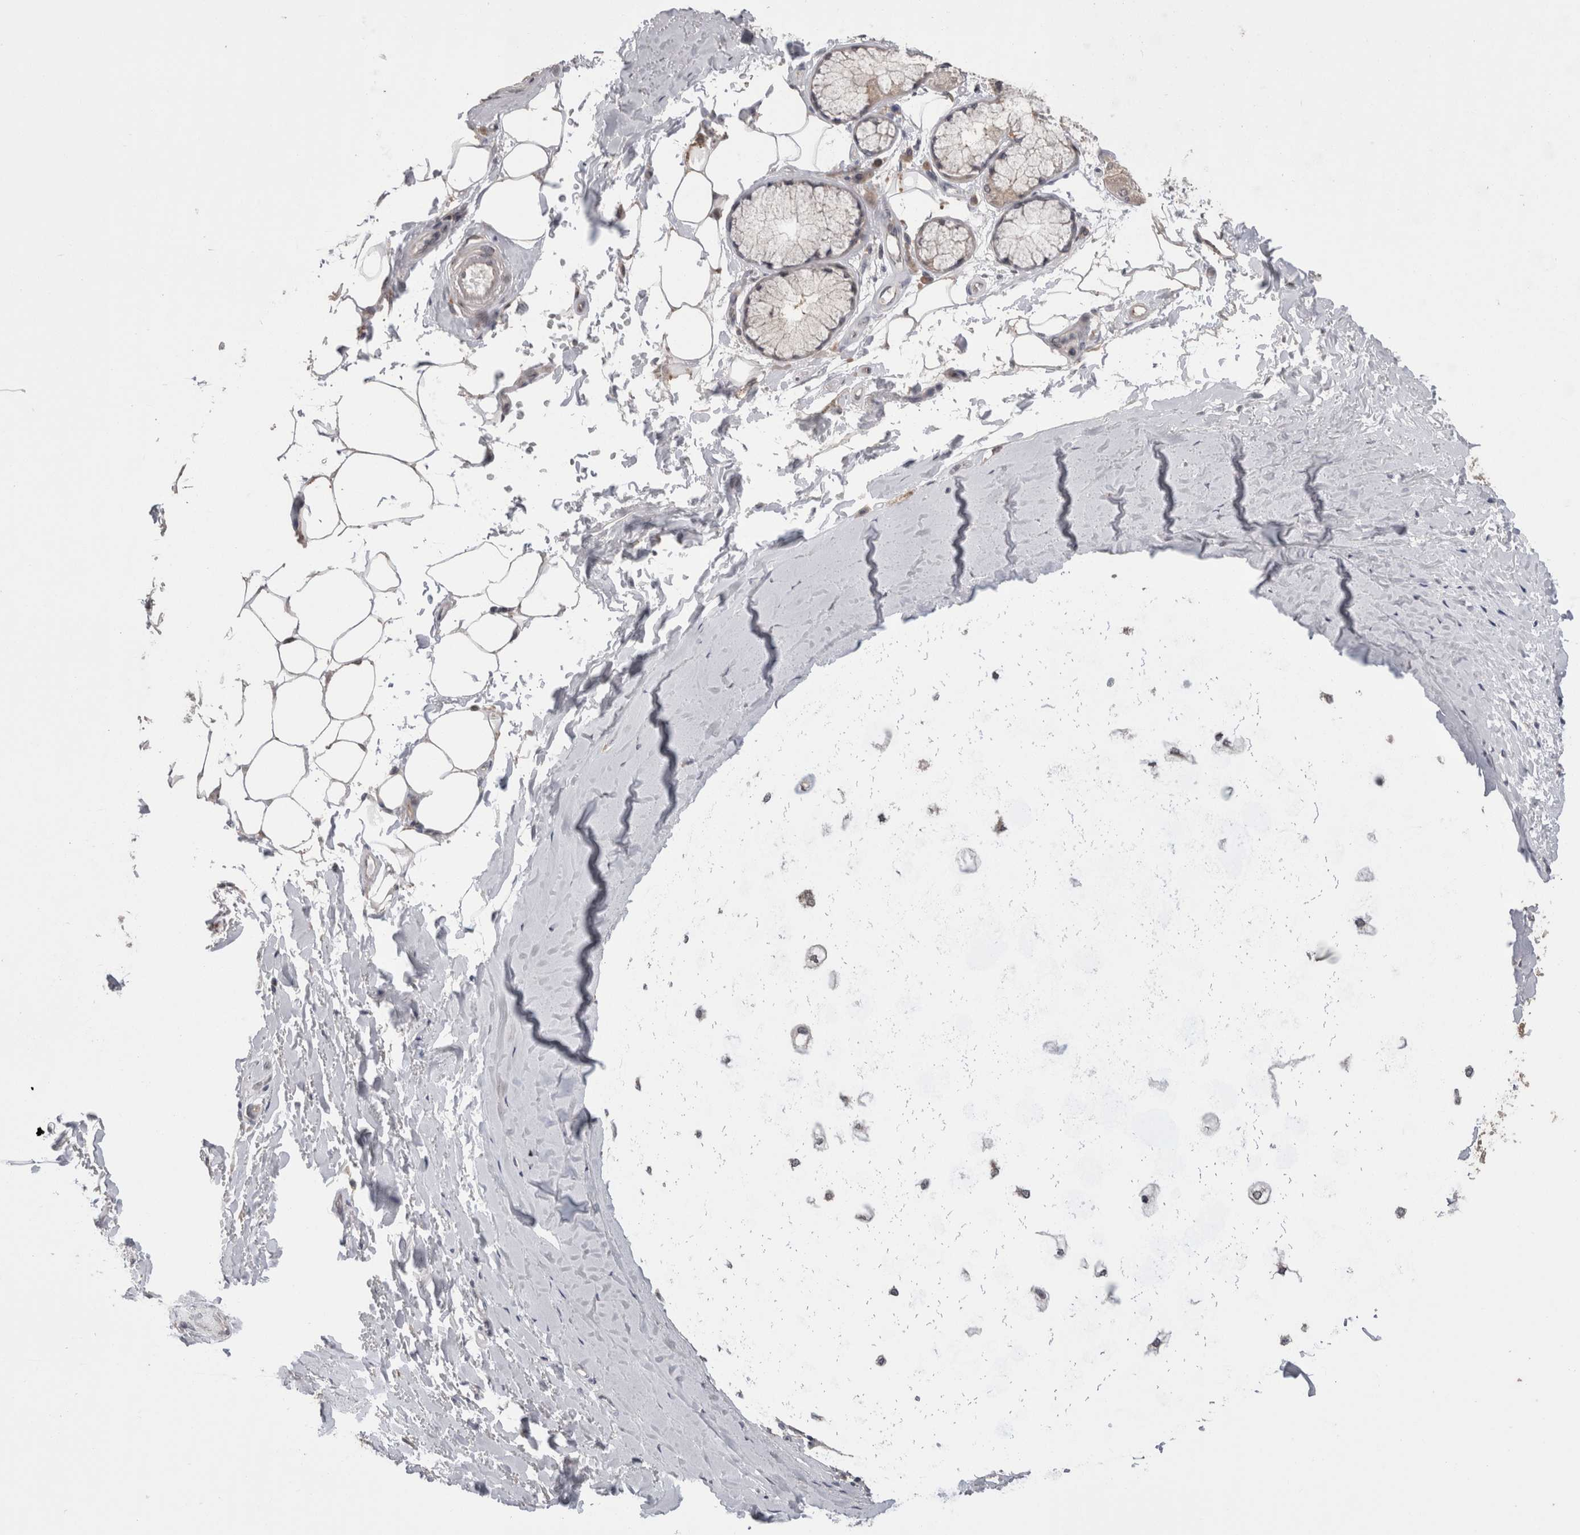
{"staining": {"intensity": "negative", "quantity": "none", "location": "none"}, "tissue": "adipose tissue", "cell_type": "Adipocytes", "image_type": "normal", "snomed": [{"axis": "morphology", "description": "Normal tissue, NOS"}, {"axis": "topography", "description": "Bronchus"}], "caption": "The histopathology image exhibits no staining of adipocytes in unremarkable adipose tissue. The staining is performed using DAB (3,3'-diaminobenzidine) brown chromogen with nuclei counter-stained in using hematoxylin.", "gene": "DCTN6", "patient": {"sex": "male", "age": 66}}